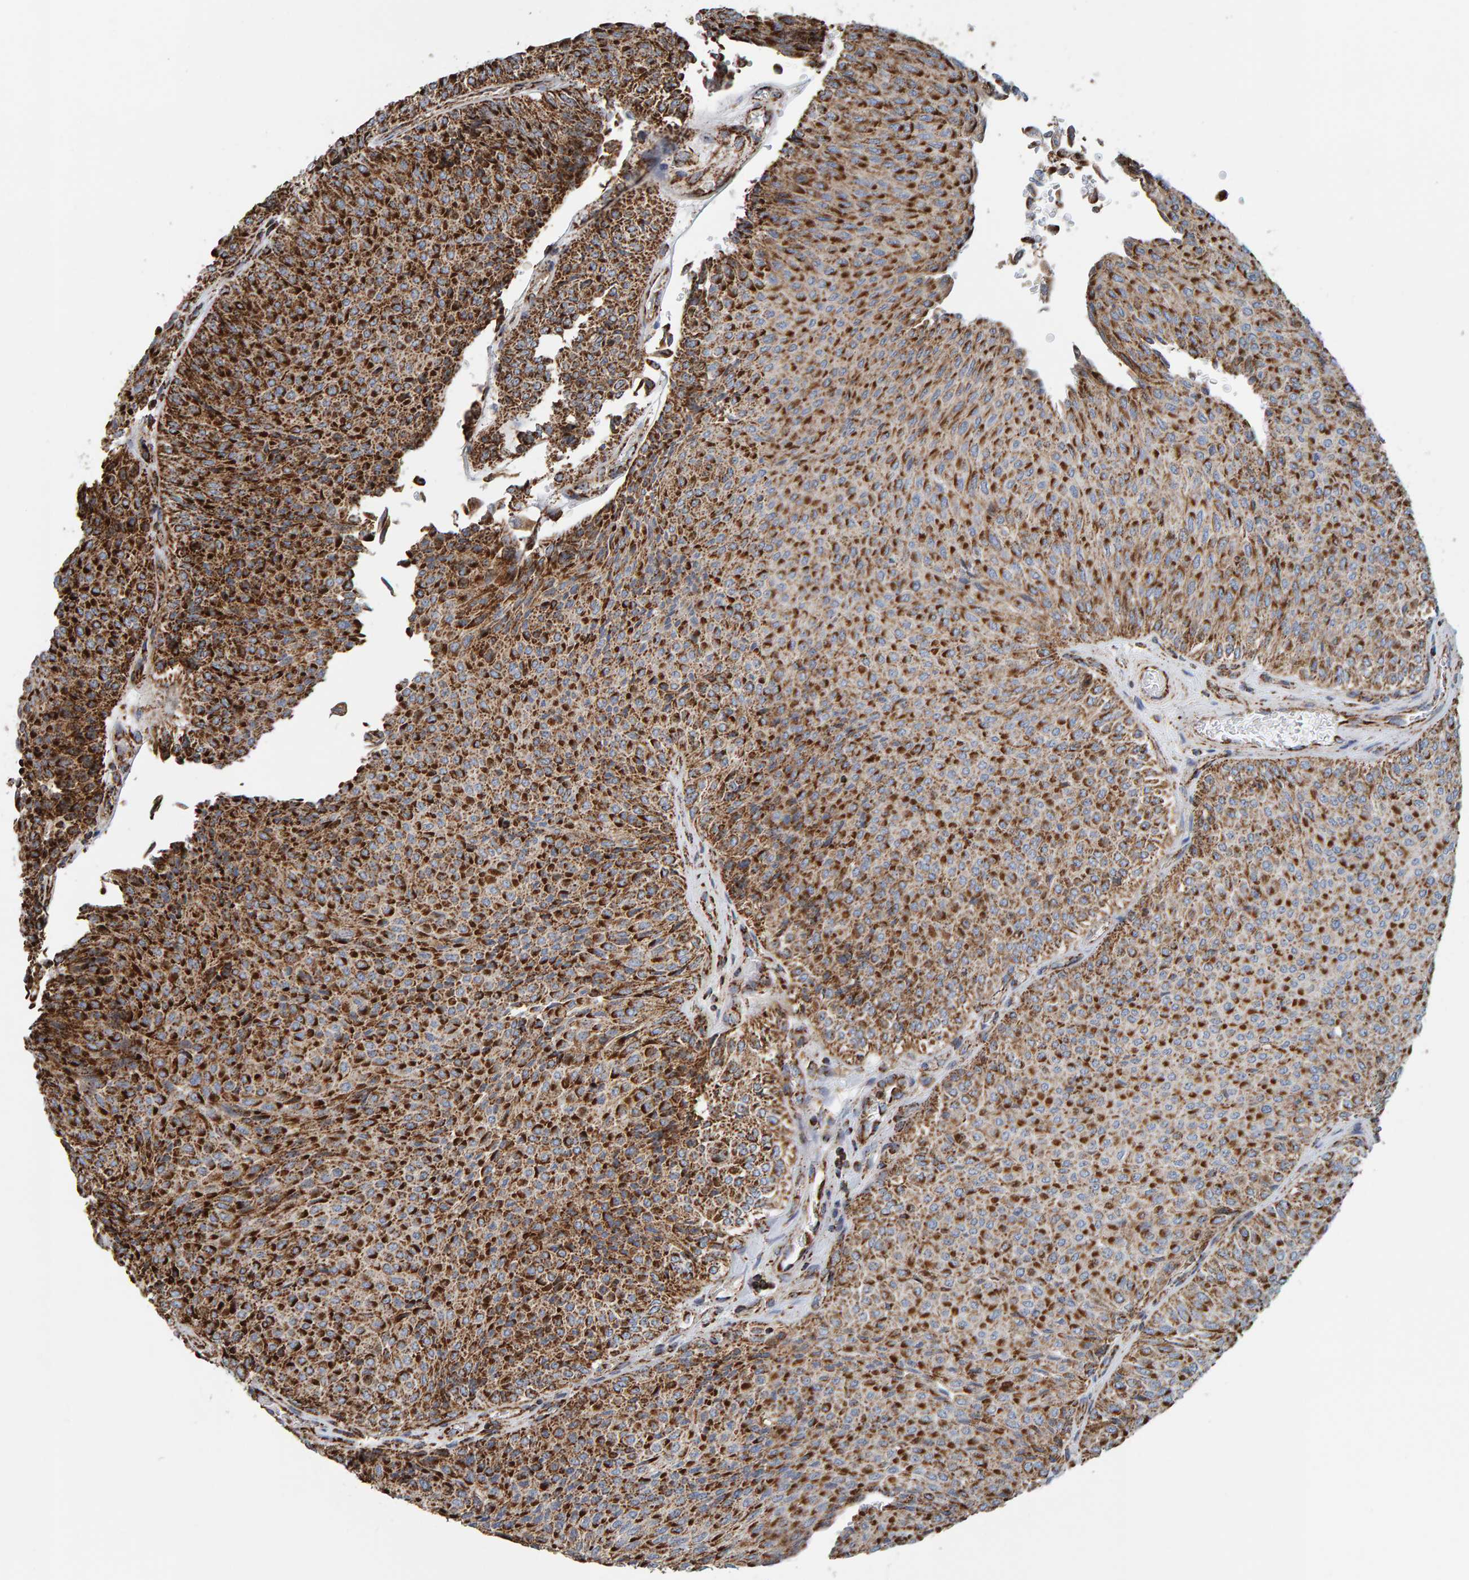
{"staining": {"intensity": "strong", "quantity": "25%-75%", "location": "cytoplasmic/membranous"}, "tissue": "urothelial cancer", "cell_type": "Tumor cells", "image_type": "cancer", "snomed": [{"axis": "morphology", "description": "Urothelial carcinoma, Low grade"}, {"axis": "topography", "description": "Urinary bladder"}], "caption": "A brown stain shows strong cytoplasmic/membranous staining of a protein in human urothelial cancer tumor cells. The staining is performed using DAB brown chromogen to label protein expression. The nuclei are counter-stained blue using hematoxylin.", "gene": "MRPL45", "patient": {"sex": "male", "age": 78}}